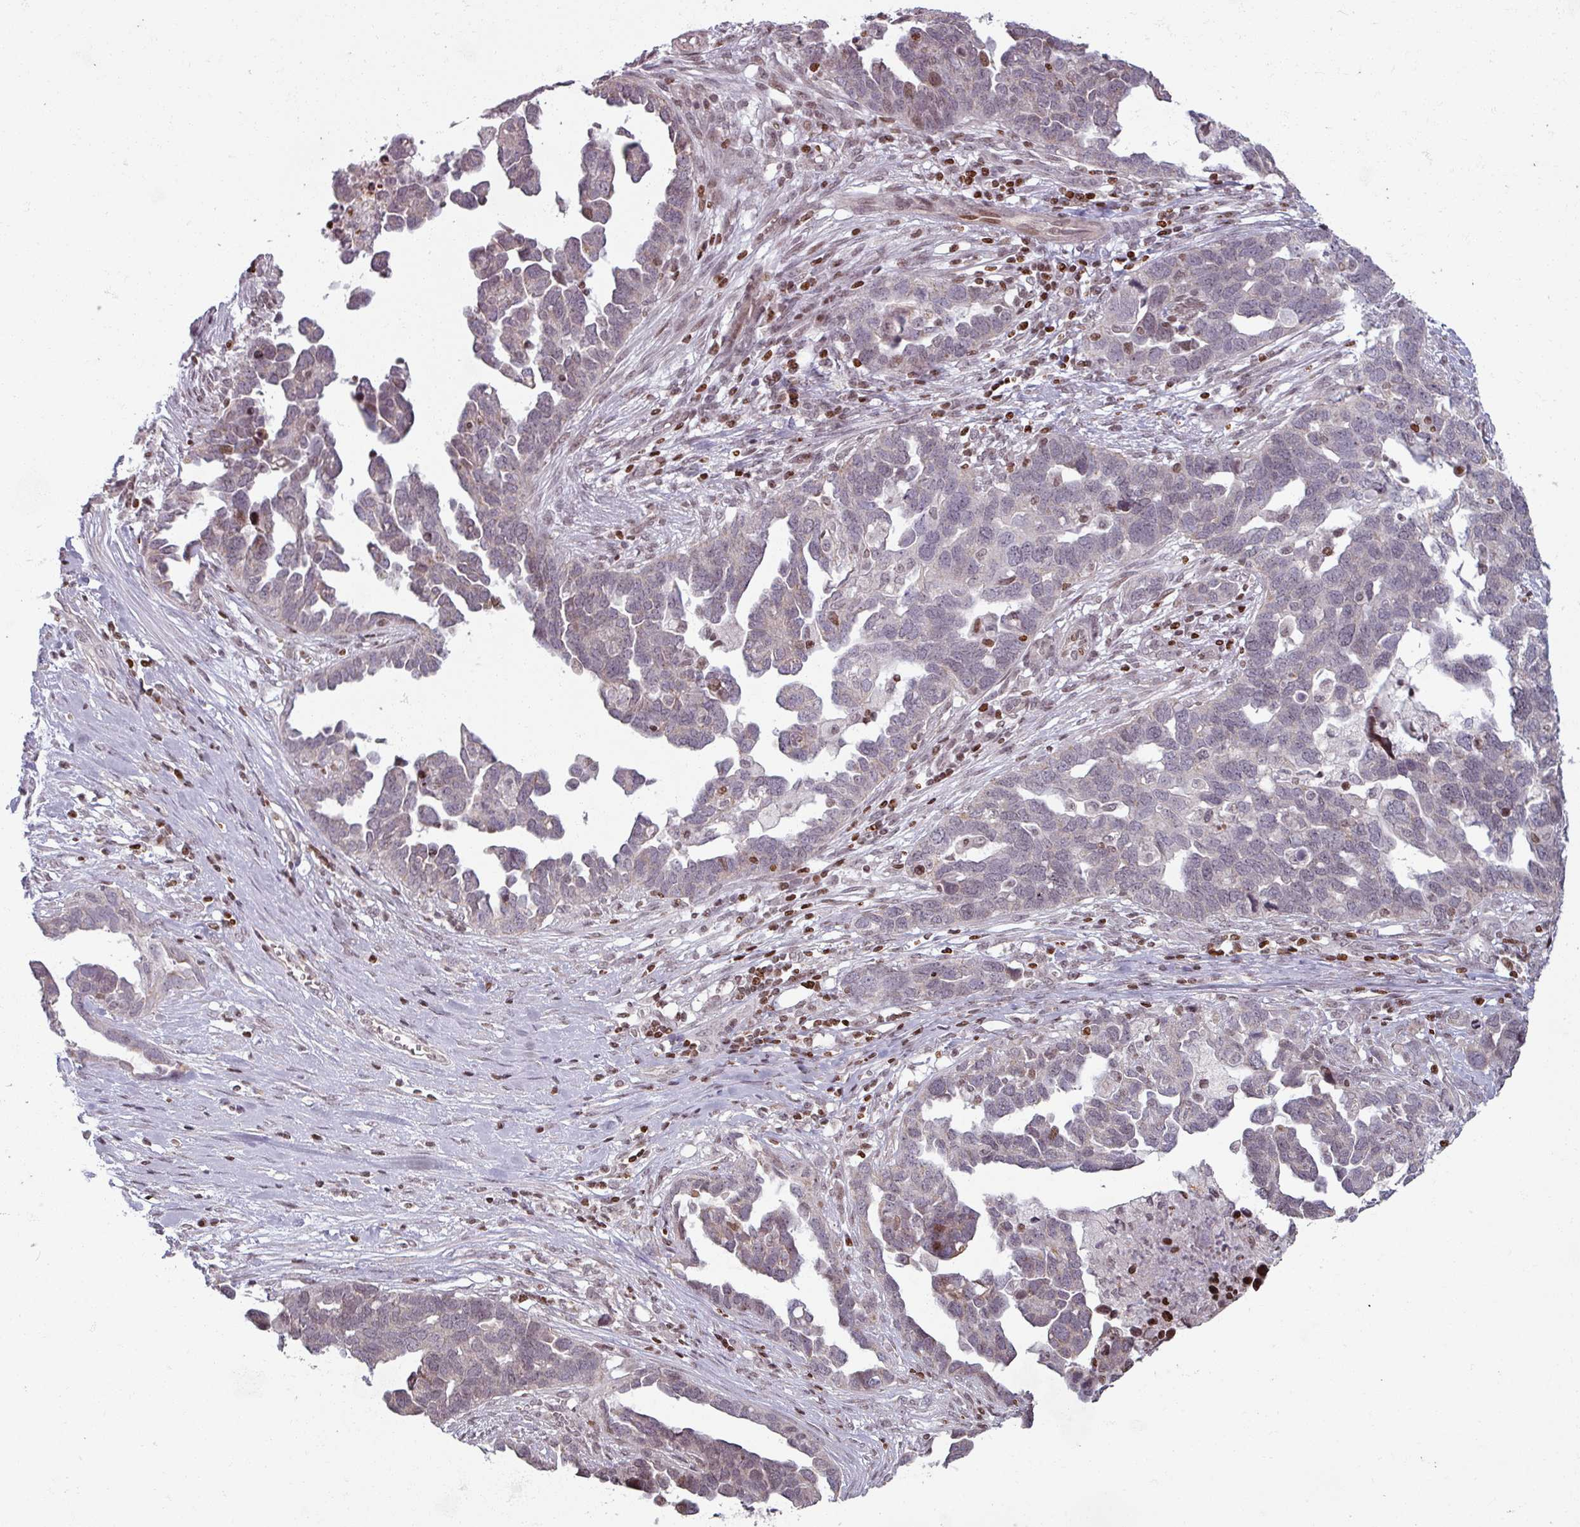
{"staining": {"intensity": "weak", "quantity": "<25%", "location": "nuclear"}, "tissue": "ovarian cancer", "cell_type": "Tumor cells", "image_type": "cancer", "snomed": [{"axis": "morphology", "description": "Cystadenocarcinoma, serous, NOS"}, {"axis": "topography", "description": "Ovary"}], "caption": "Ovarian serous cystadenocarcinoma was stained to show a protein in brown. There is no significant expression in tumor cells.", "gene": "NCOR1", "patient": {"sex": "female", "age": 54}}